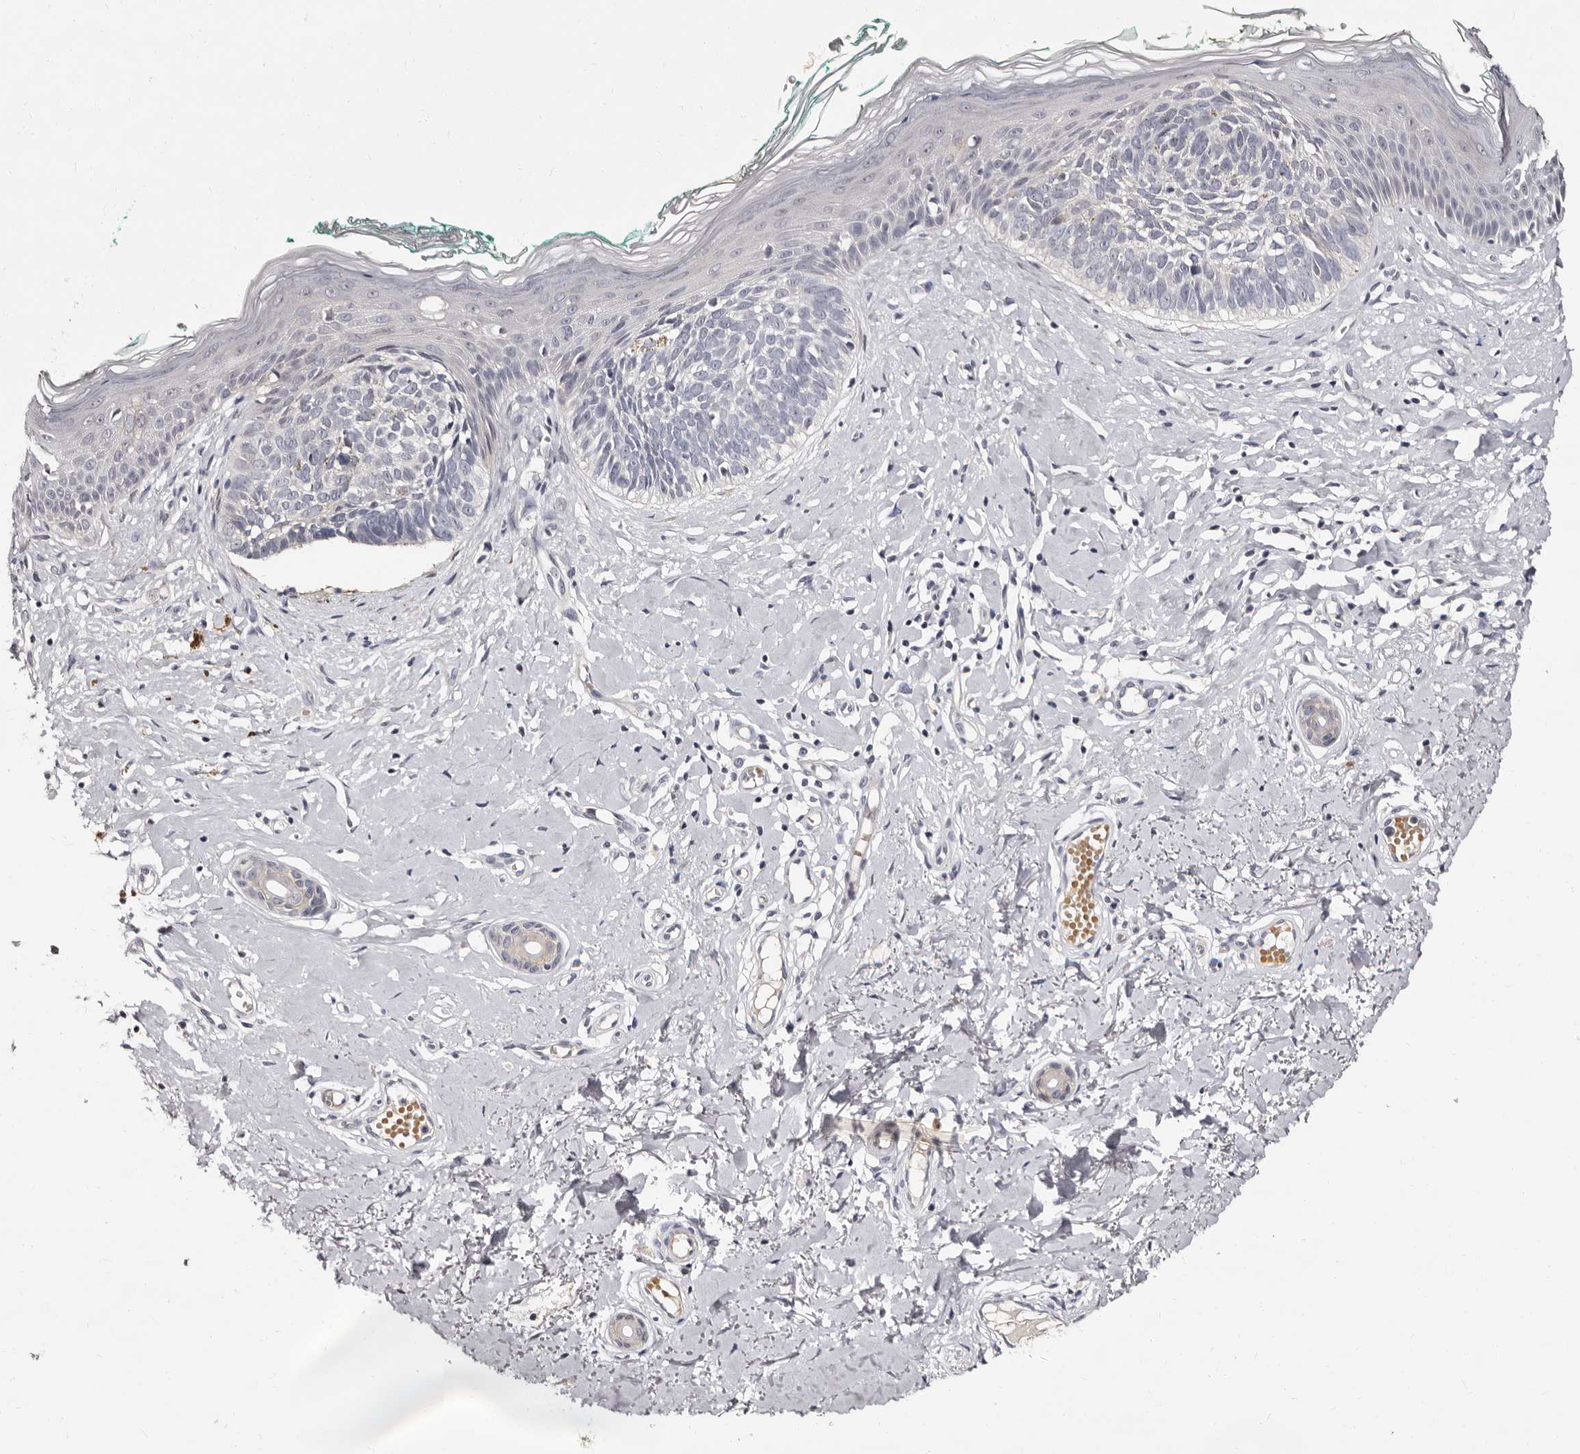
{"staining": {"intensity": "negative", "quantity": "none", "location": "none"}, "tissue": "skin cancer", "cell_type": "Tumor cells", "image_type": "cancer", "snomed": [{"axis": "morphology", "description": "Basal cell carcinoma"}, {"axis": "topography", "description": "Skin"}], "caption": "The immunohistochemistry (IHC) micrograph has no significant staining in tumor cells of skin basal cell carcinoma tissue. Brightfield microscopy of IHC stained with DAB (3,3'-diaminobenzidine) (brown) and hematoxylin (blue), captured at high magnification.", "gene": "BPGM", "patient": {"sex": "male", "age": 48}}